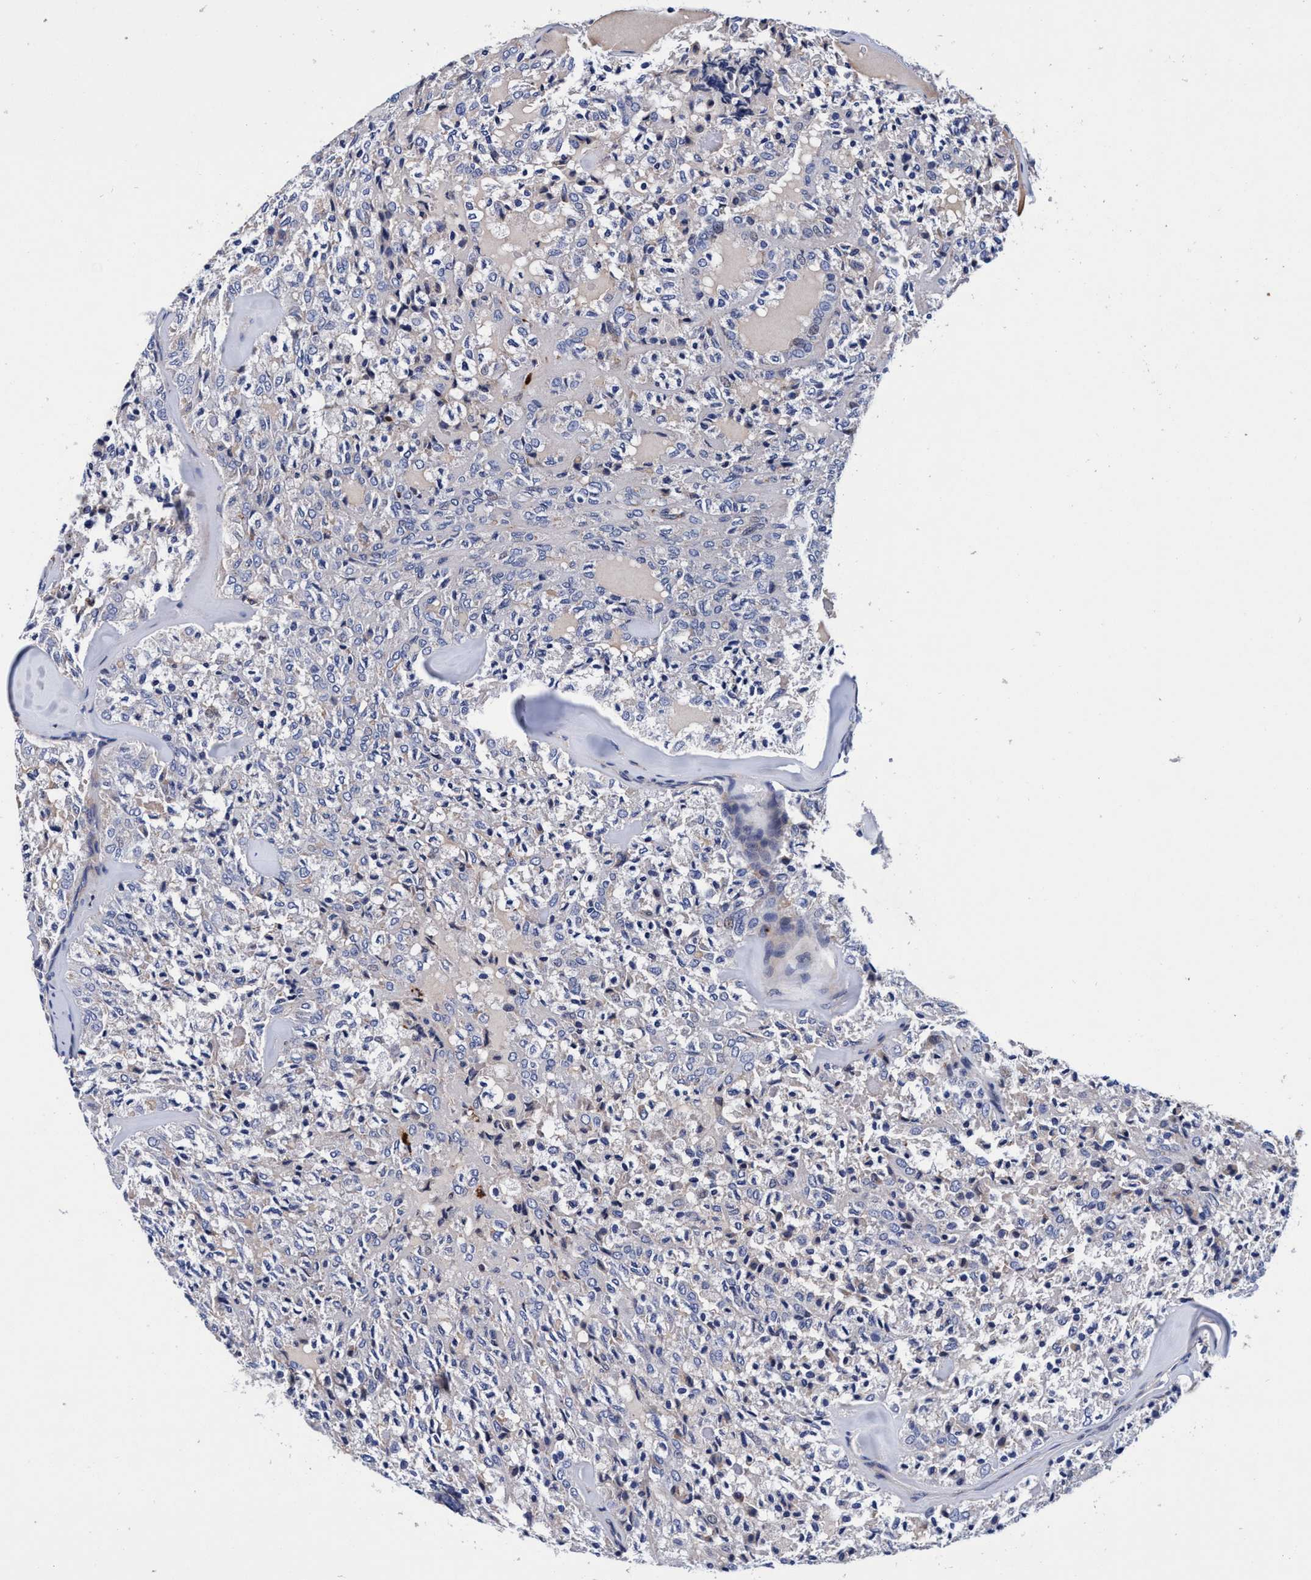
{"staining": {"intensity": "negative", "quantity": "none", "location": "none"}, "tissue": "thyroid cancer", "cell_type": "Tumor cells", "image_type": "cancer", "snomed": [{"axis": "morphology", "description": "Follicular adenoma carcinoma, NOS"}, {"axis": "topography", "description": "Thyroid gland"}], "caption": "Thyroid cancer stained for a protein using IHC exhibits no staining tumor cells.", "gene": "RNF208", "patient": {"sex": "male", "age": 75}}